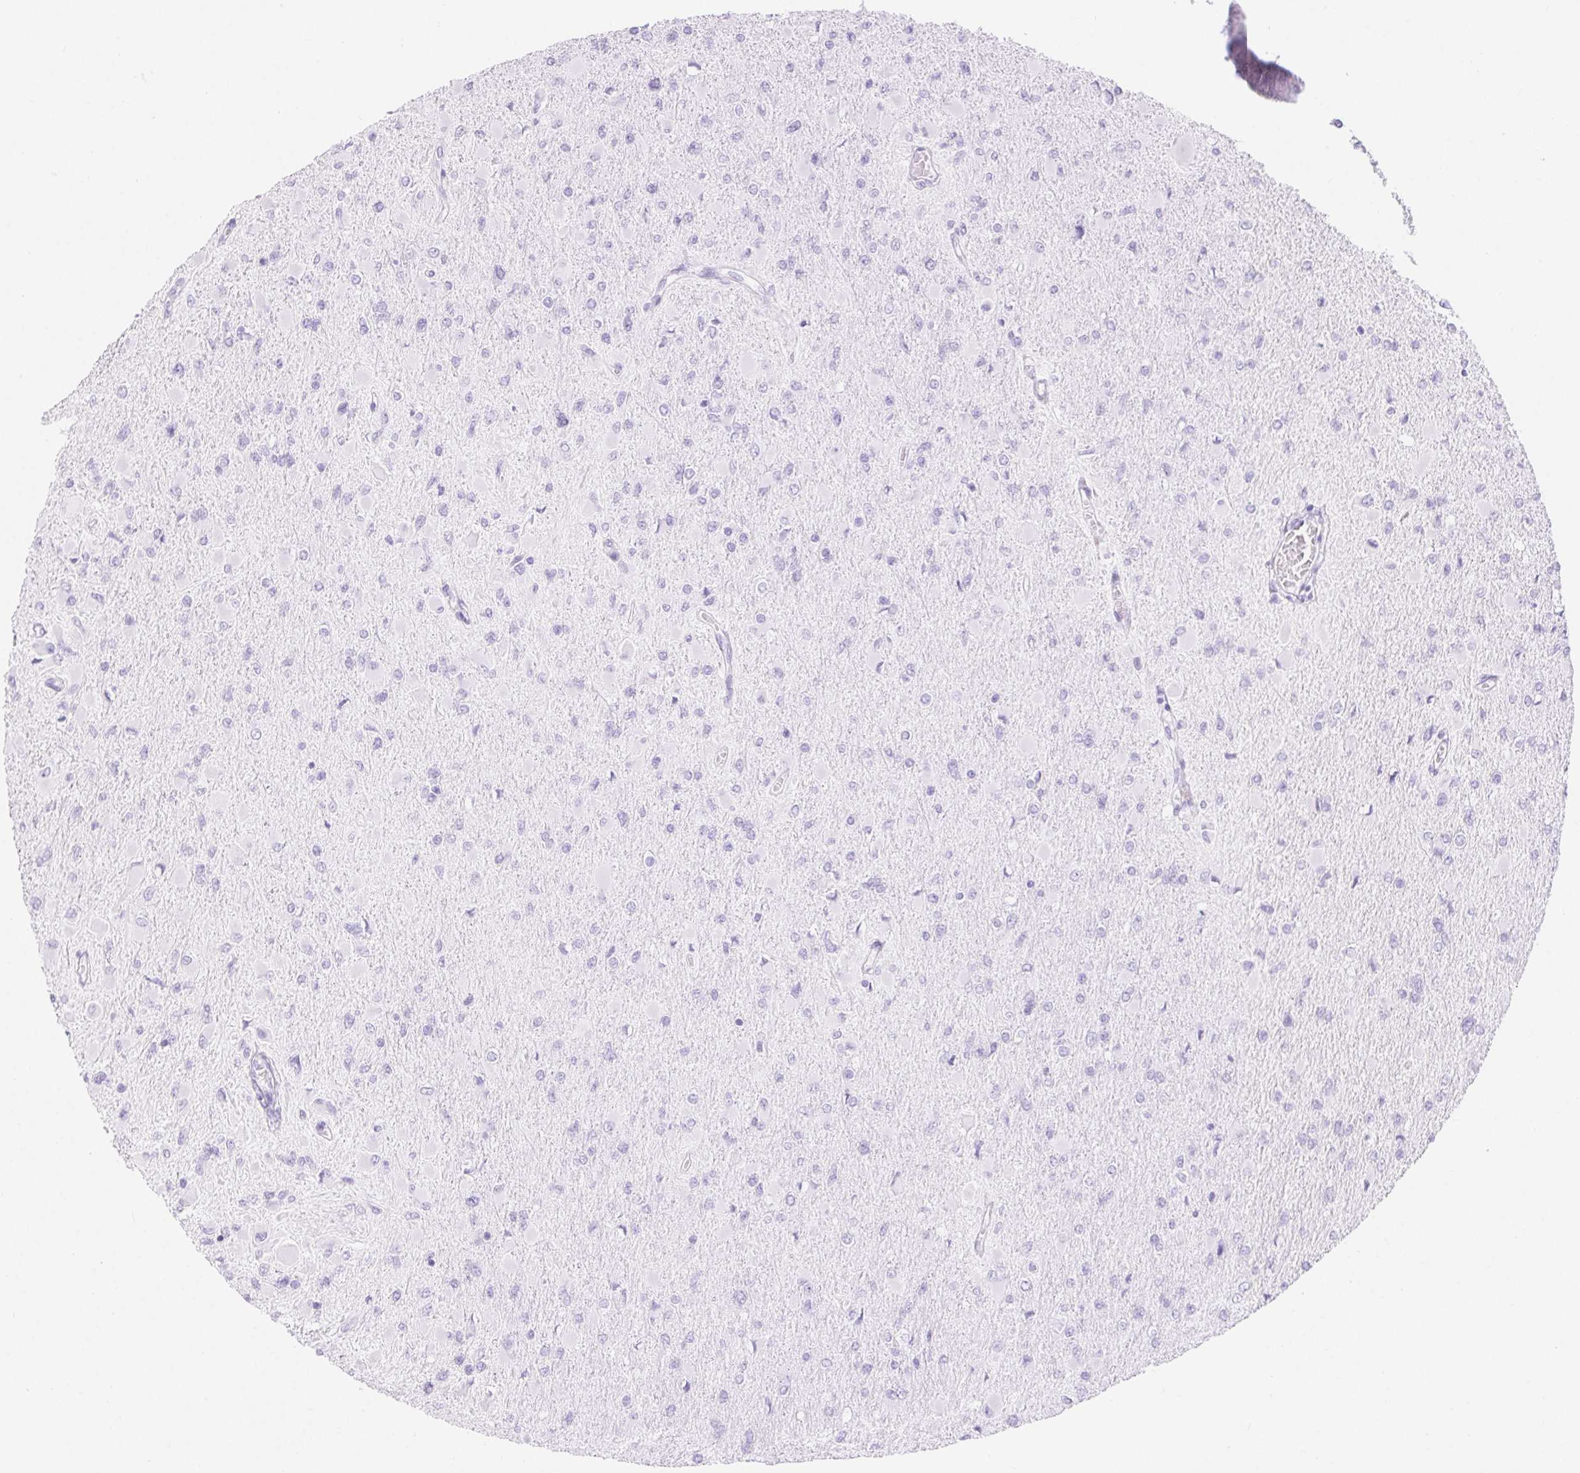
{"staining": {"intensity": "negative", "quantity": "none", "location": "none"}, "tissue": "glioma", "cell_type": "Tumor cells", "image_type": "cancer", "snomed": [{"axis": "morphology", "description": "Glioma, malignant, High grade"}, {"axis": "topography", "description": "Cerebral cortex"}], "caption": "This image is of malignant glioma (high-grade) stained with immunohistochemistry (IHC) to label a protein in brown with the nuclei are counter-stained blue. There is no positivity in tumor cells. (DAB (3,3'-diaminobenzidine) immunohistochemistry visualized using brightfield microscopy, high magnification).", "gene": "CLDN16", "patient": {"sex": "female", "age": 36}}